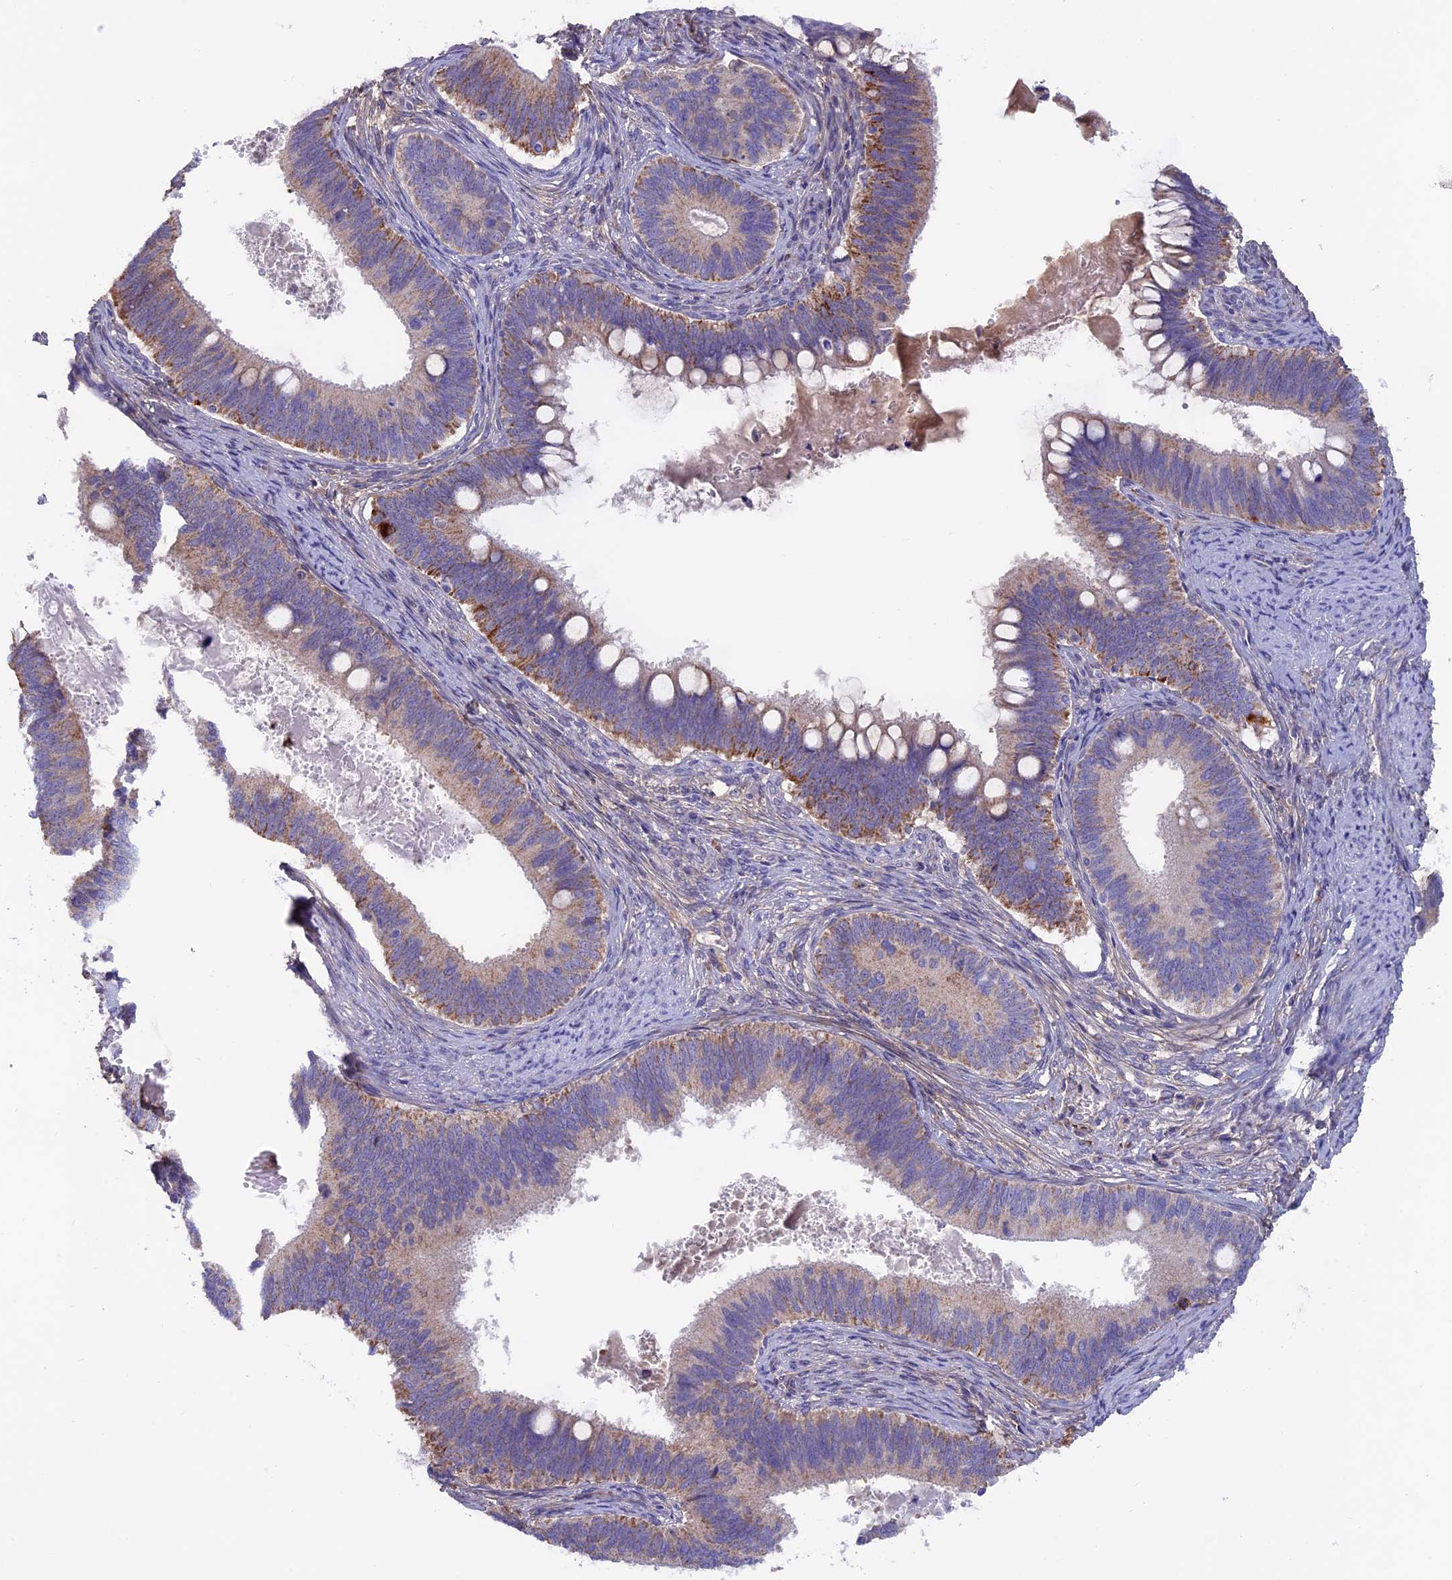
{"staining": {"intensity": "weak", "quantity": "25%-75%", "location": "cytoplasmic/membranous"}, "tissue": "cervical cancer", "cell_type": "Tumor cells", "image_type": "cancer", "snomed": [{"axis": "morphology", "description": "Adenocarcinoma, NOS"}, {"axis": "topography", "description": "Cervix"}], "caption": "Cervical cancer (adenocarcinoma) was stained to show a protein in brown. There is low levels of weak cytoplasmic/membranous expression in approximately 25%-75% of tumor cells.", "gene": "COL4A3", "patient": {"sex": "female", "age": 42}}